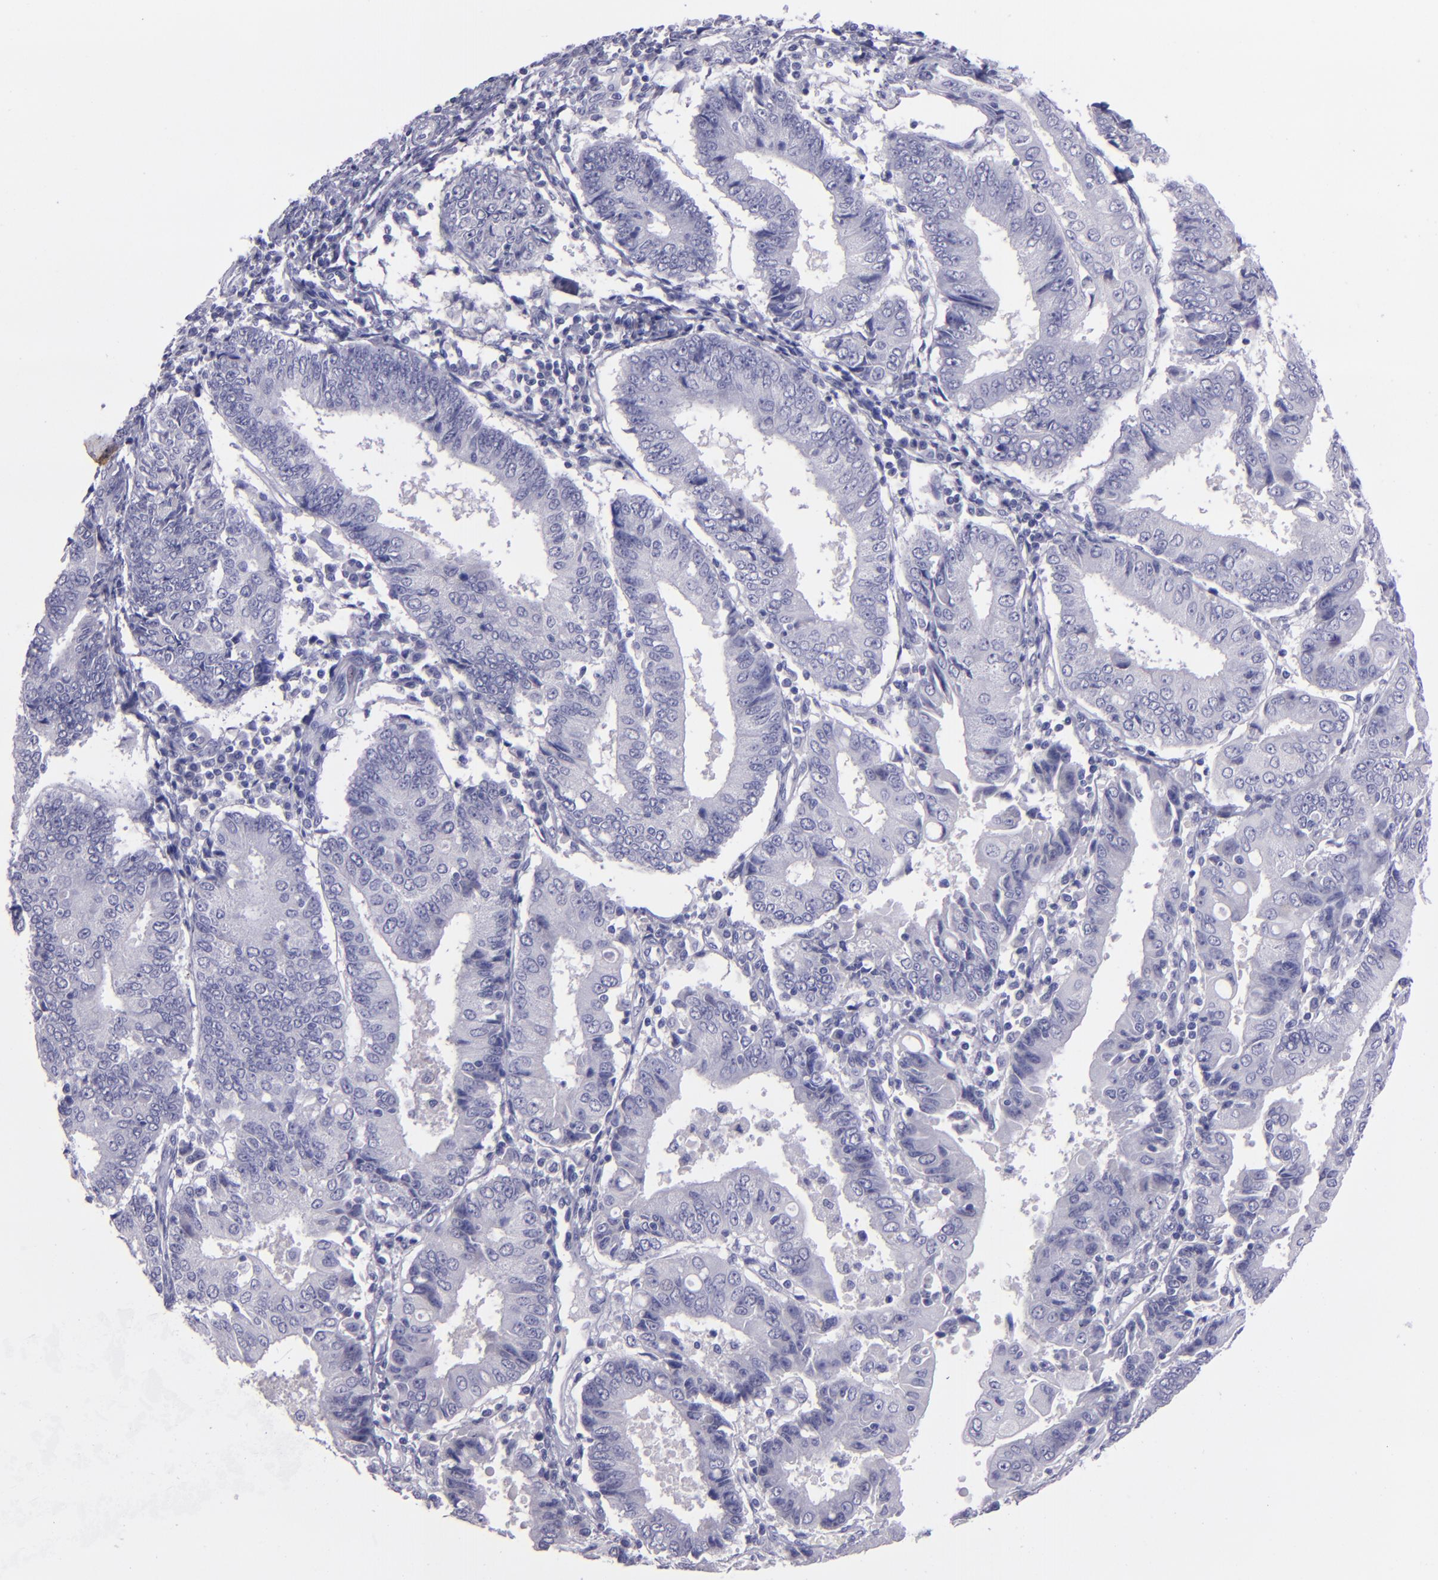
{"staining": {"intensity": "negative", "quantity": "none", "location": "none"}, "tissue": "endometrial cancer", "cell_type": "Tumor cells", "image_type": "cancer", "snomed": [{"axis": "morphology", "description": "Adenocarcinoma, NOS"}, {"axis": "topography", "description": "Endometrium"}], "caption": "Micrograph shows no protein positivity in tumor cells of endometrial cancer (adenocarcinoma) tissue.", "gene": "TNNT3", "patient": {"sex": "female", "age": 75}}